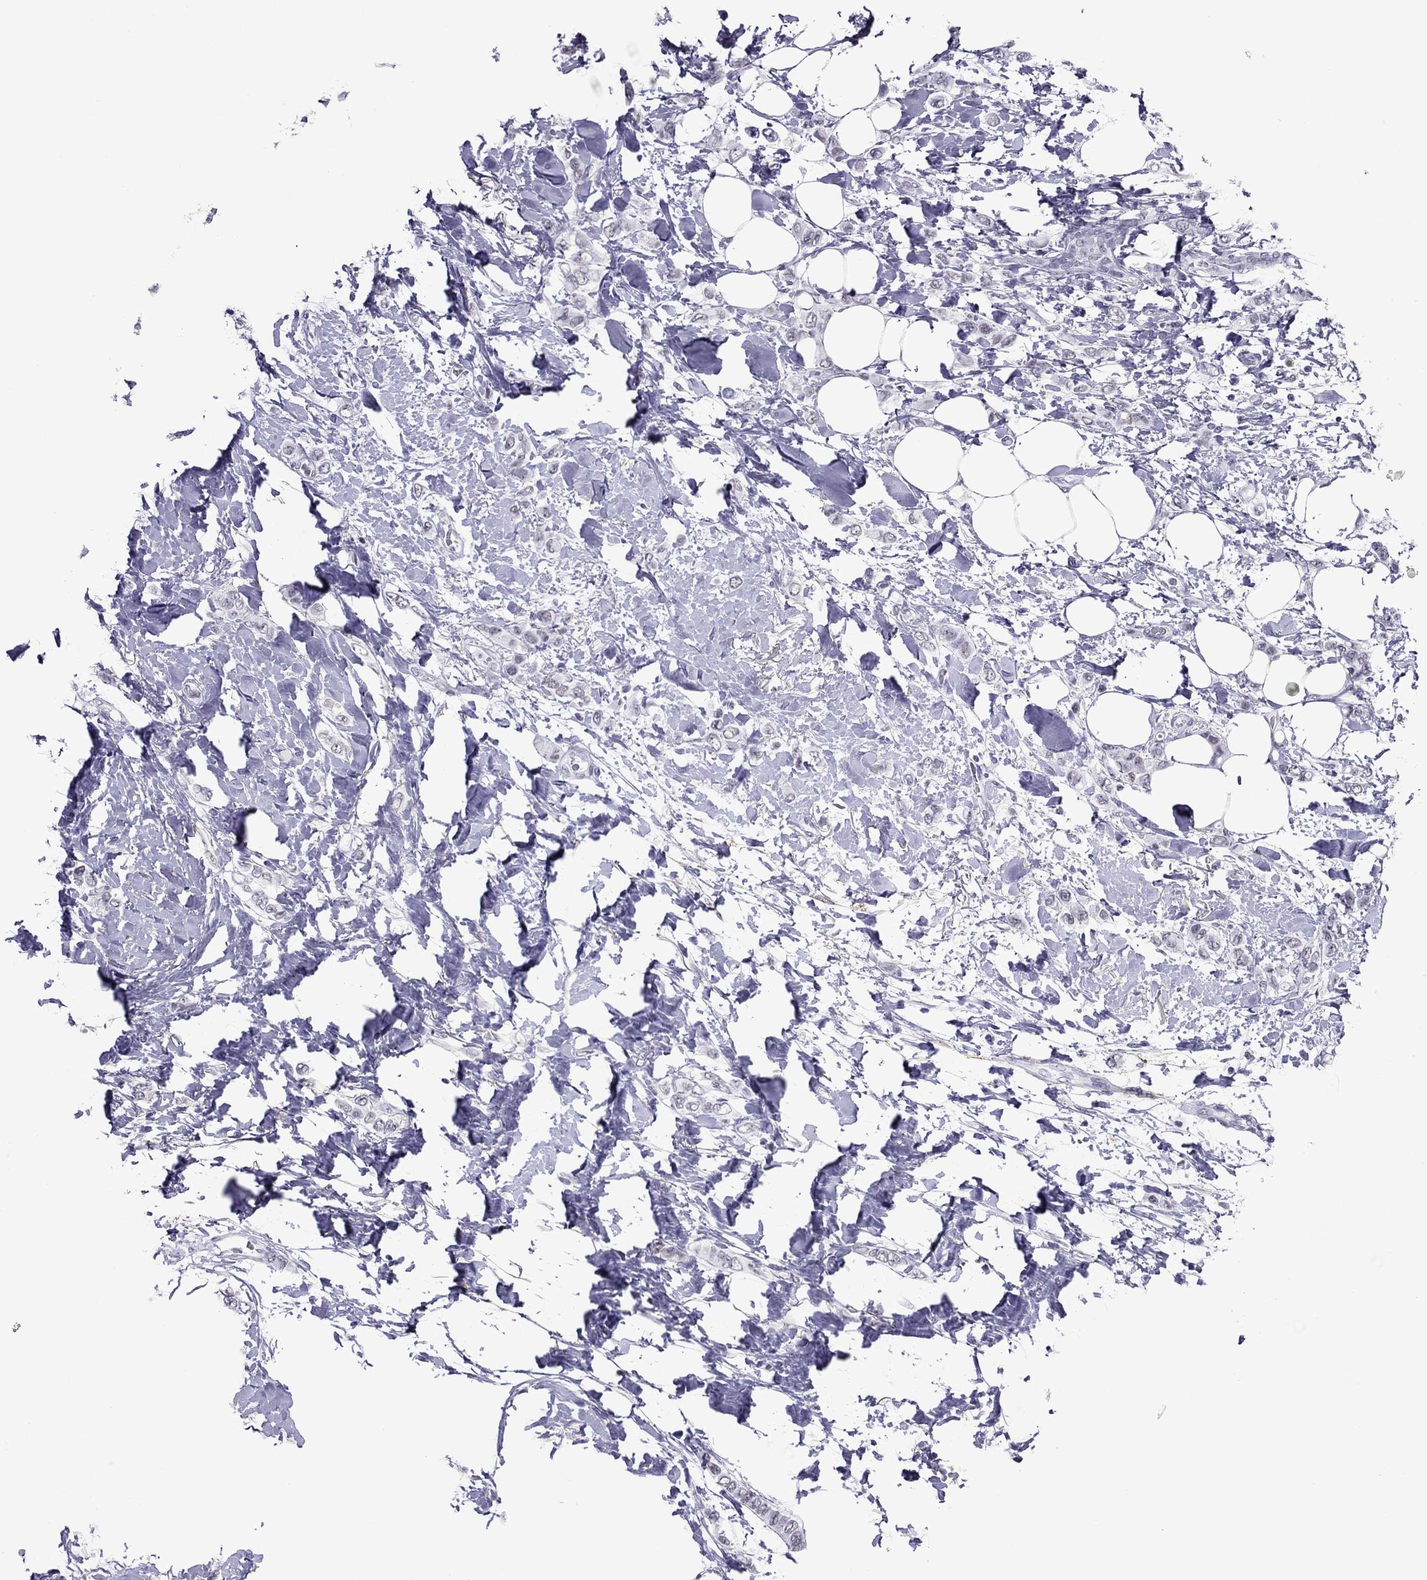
{"staining": {"intensity": "negative", "quantity": "none", "location": "none"}, "tissue": "breast cancer", "cell_type": "Tumor cells", "image_type": "cancer", "snomed": [{"axis": "morphology", "description": "Lobular carcinoma"}, {"axis": "topography", "description": "Breast"}], "caption": "This is an immunohistochemistry image of human breast cancer (lobular carcinoma). There is no expression in tumor cells.", "gene": "ZNF646", "patient": {"sex": "female", "age": 66}}